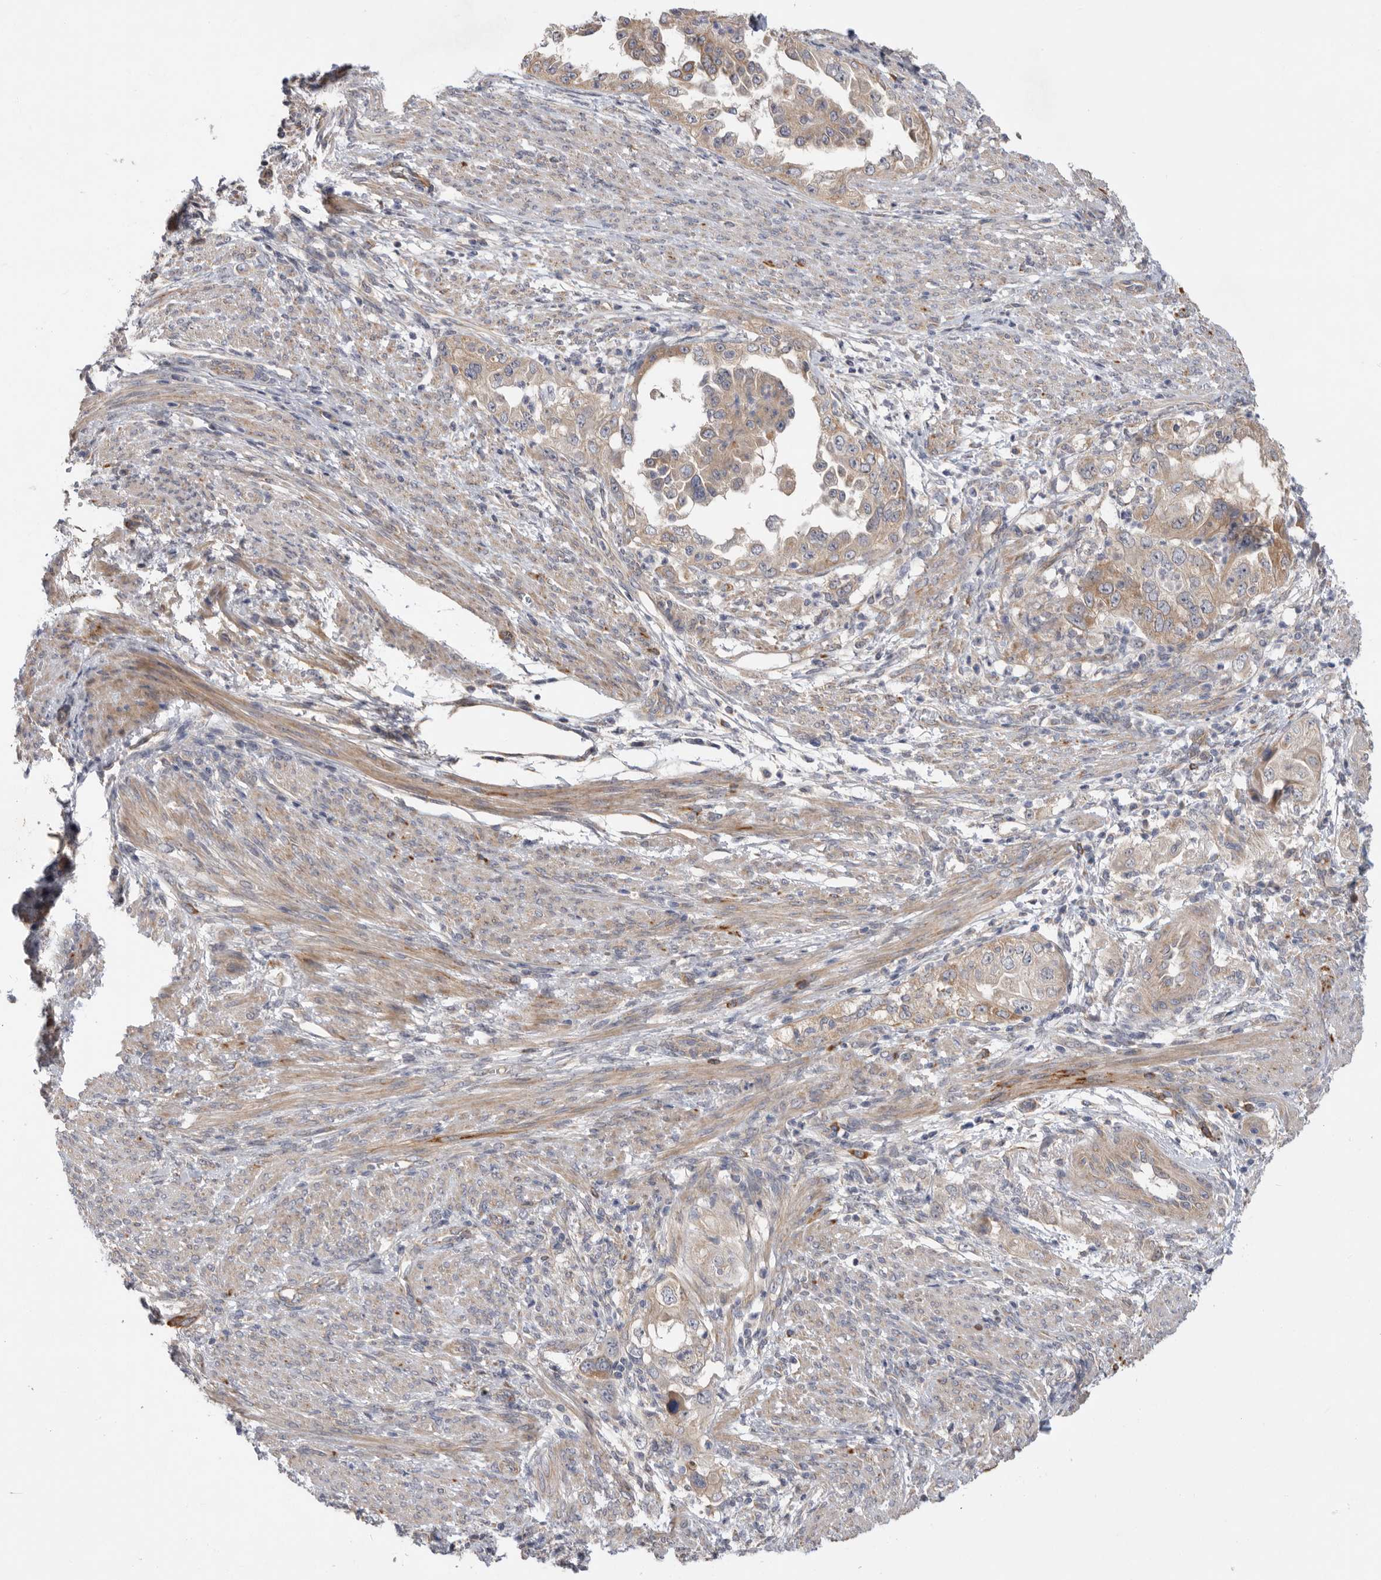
{"staining": {"intensity": "weak", "quantity": ">75%", "location": "cytoplasmic/membranous"}, "tissue": "endometrial cancer", "cell_type": "Tumor cells", "image_type": "cancer", "snomed": [{"axis": "morphology", "description": "Adenocarcinoma, NOS"}, {"axis": "topography", "description": "Endometrium"}], "caption": "Weak cytoplasmic/membranous expression for a protein is appreciated in about >75% of tumor cells of adenocarcinoma (endometrial) using IHC.", "gene": "MTFR1L", "patient": {"sex": "female", "age": 85}}